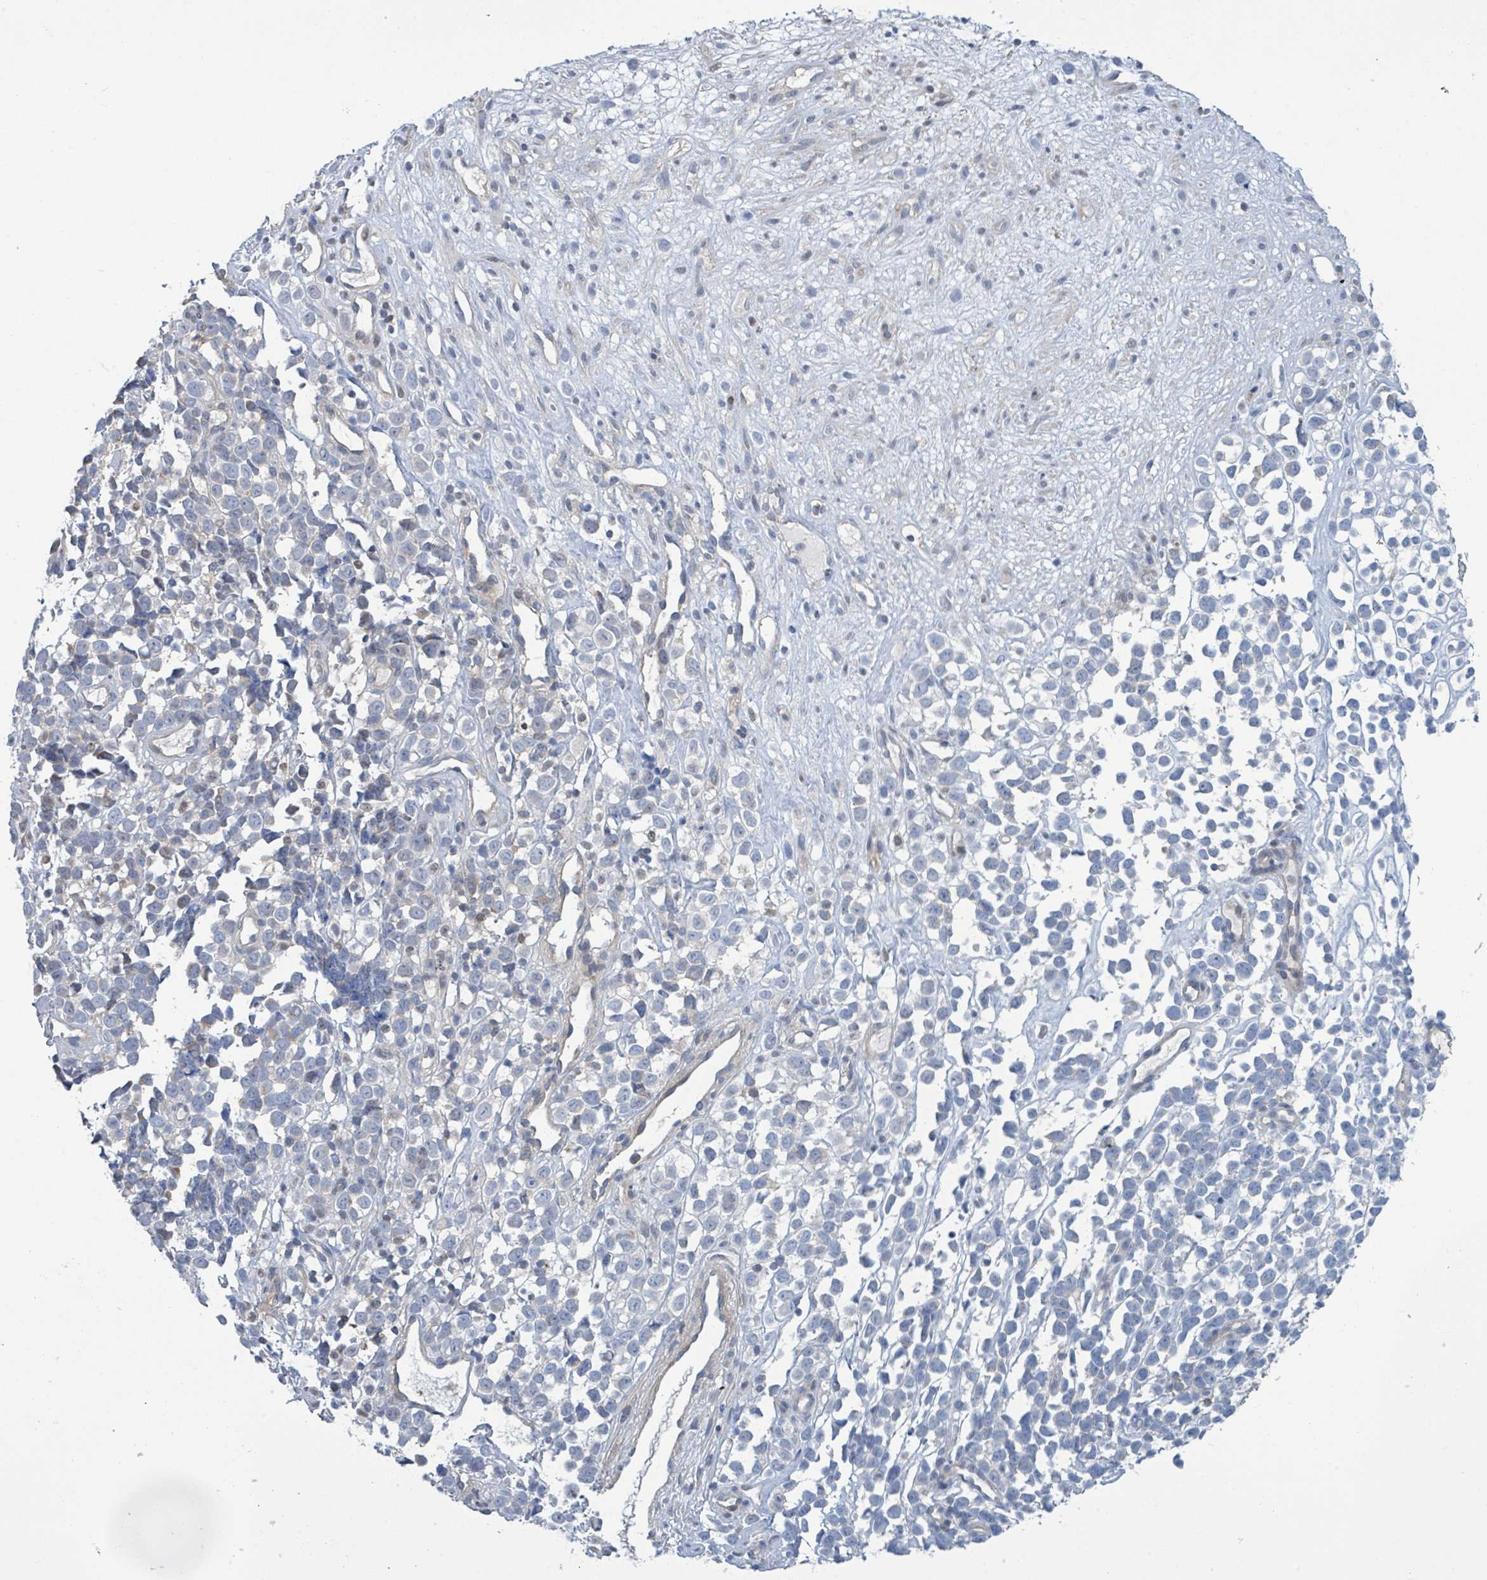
{"staining": {"intensity": "negative", "quantity": "none", "location": "none"}, "tissue": "melanoma", "cell_type": "Tumor cells", "image_type": "cancer", "snomed": [{"axis": "morphology", "description": "Malignant melanoma, NOS"}, {"axis": "topography", "description": "Nose, NOS"}], "caption": "Malignant melanoma stained for a protein using IHC exhibits no positivity tumor cells.", "gene": "DGKZ", "patient": {"sex": "female", "age": 48}}